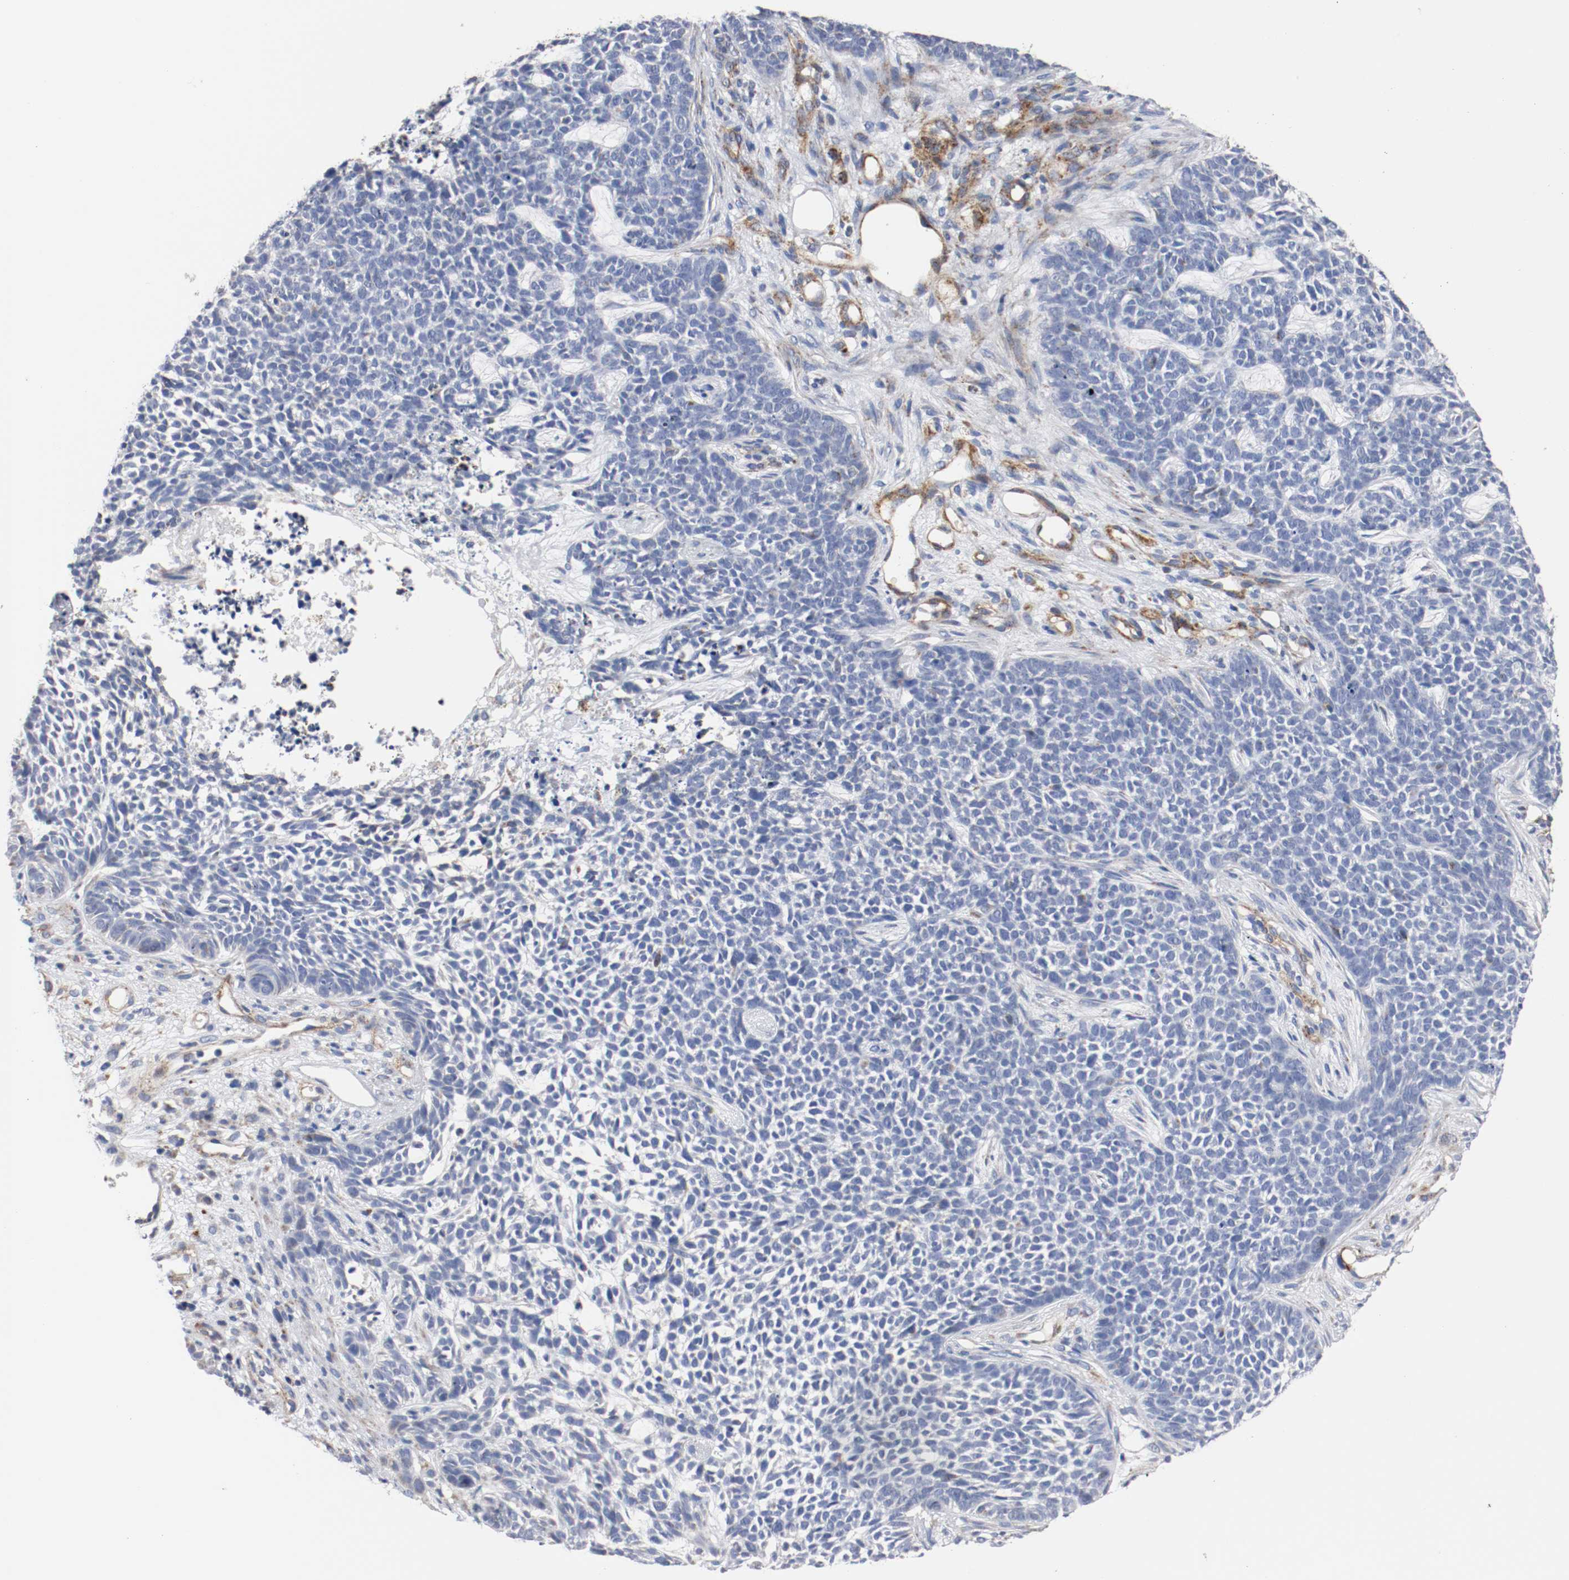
{"staining": {"intensity": "negative", "quantity": "none", "location": "none"}, "tissue": "skin cancer", "cell_type": "Tumor cells", "image_type": "cancer", "snomed": [{"axis": "morphology", "description": "Basal cell carcinoma"}, {"axis": "topography", "description": "Skin"}], "caption": "Micrograph shows no significant protein staining in tumor cells of skin basal cell carcinoma.", "gene": "TUBD1", "patient": {"sex": "female", "age": 84}}